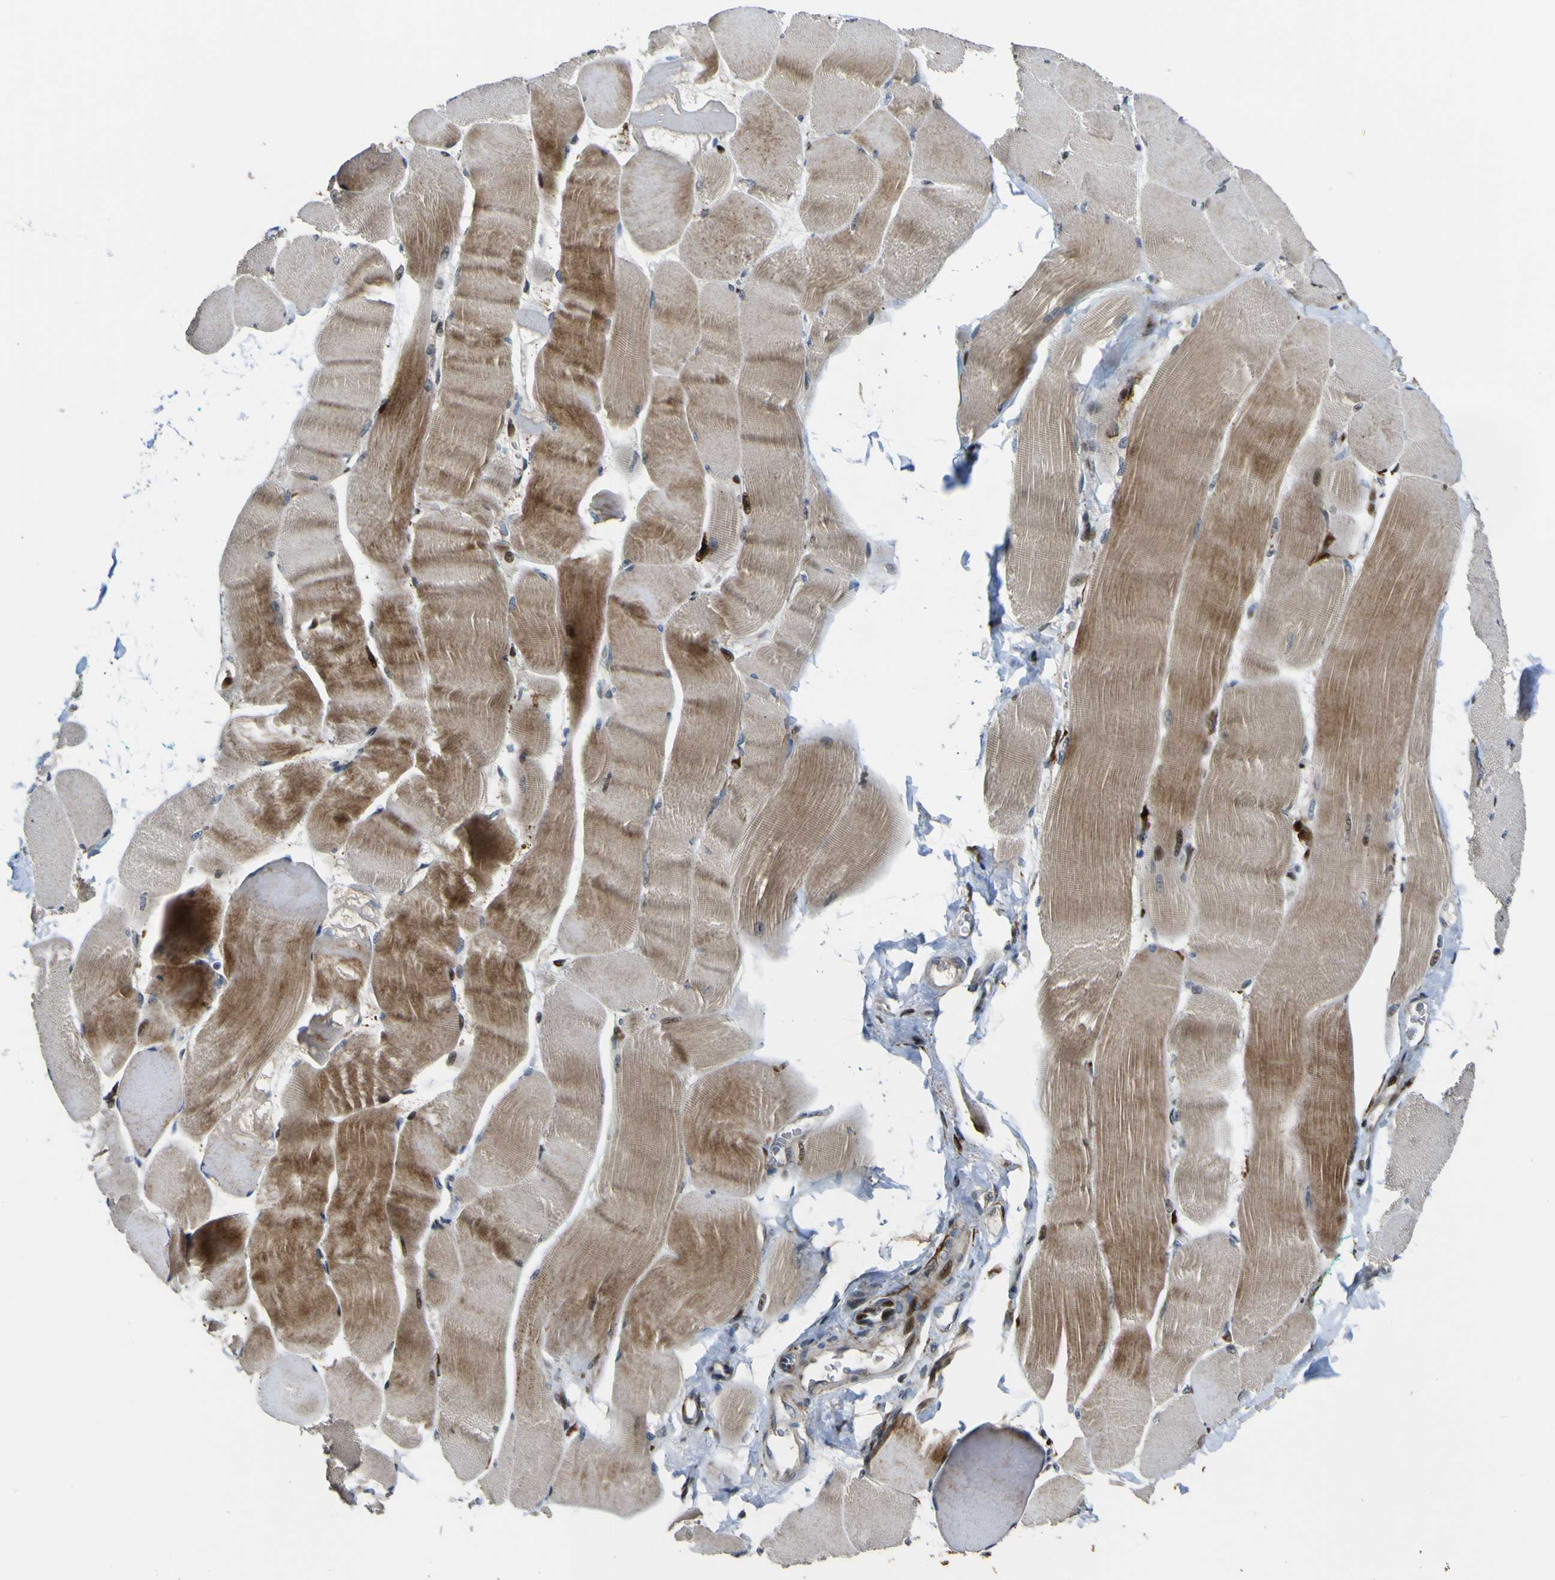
{"staining": {"intensity": "moderate", "quantity": ">75%", "location": "cytoplasmic/membranous"}, "tissue": "skeletal muscle", "cell_type": "Myocytes", "image_type": "normal", "snomed": [{"axis": "morphology", "description": "Normal tissue, NOS"}, {"axis": "morphology", "description": "Squamous cell carcinoma, NOS"}, {"axis": "topography", "description": "Skeletal muscle"}], "caption": "Immunohistochemical staining of normal human skeletal muscle exhibits >75% levels of moderate cytoplasmic/membranous protein positivity in approximately >75% of myocytes.", "gene": "LBHD1", "patient": {"sex": "male", "age": 51}}